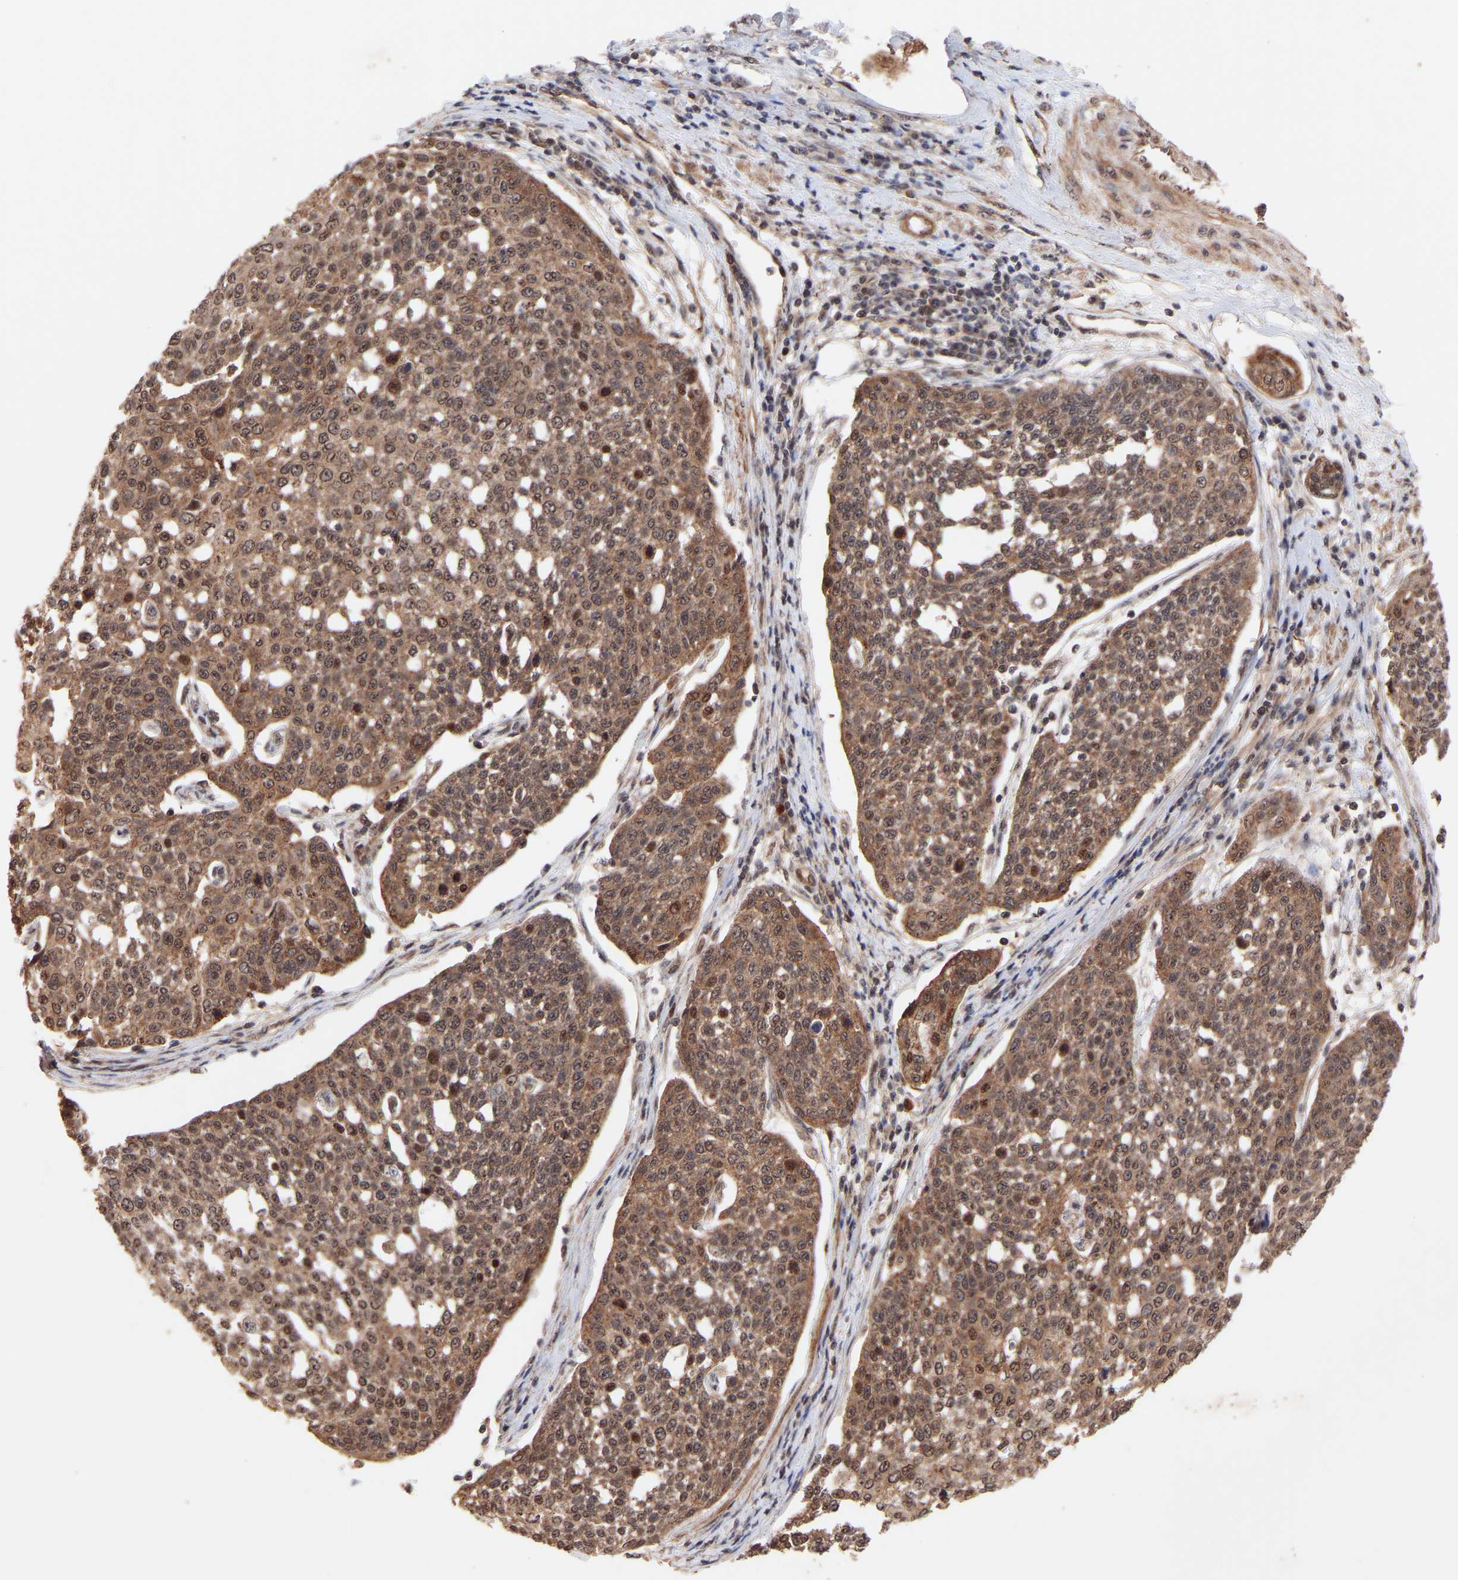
{"staining": {"intensity": "moderate", "quantity": ">75%", "location": "cytoplasmic/membranous,nuclear"}, "tissue": "cervical cancer", "cell_type": "Tumor cells", "image_type": "cancer", "snomed": [{"axis": "morphology", "description": "Squamous cell carcinoma, NOS"}, {"axis": "topography", "description": "Cervix"}], "caption": "A histopathology image of human cervical cancer stained for a protein displays moderate cytoplasmic/membranous and nuclear brown staining in tumor cells. Nuclei are stained in blue.", "gene": "PDLIM5", "patient": {"sex": "female", "age": 34}}